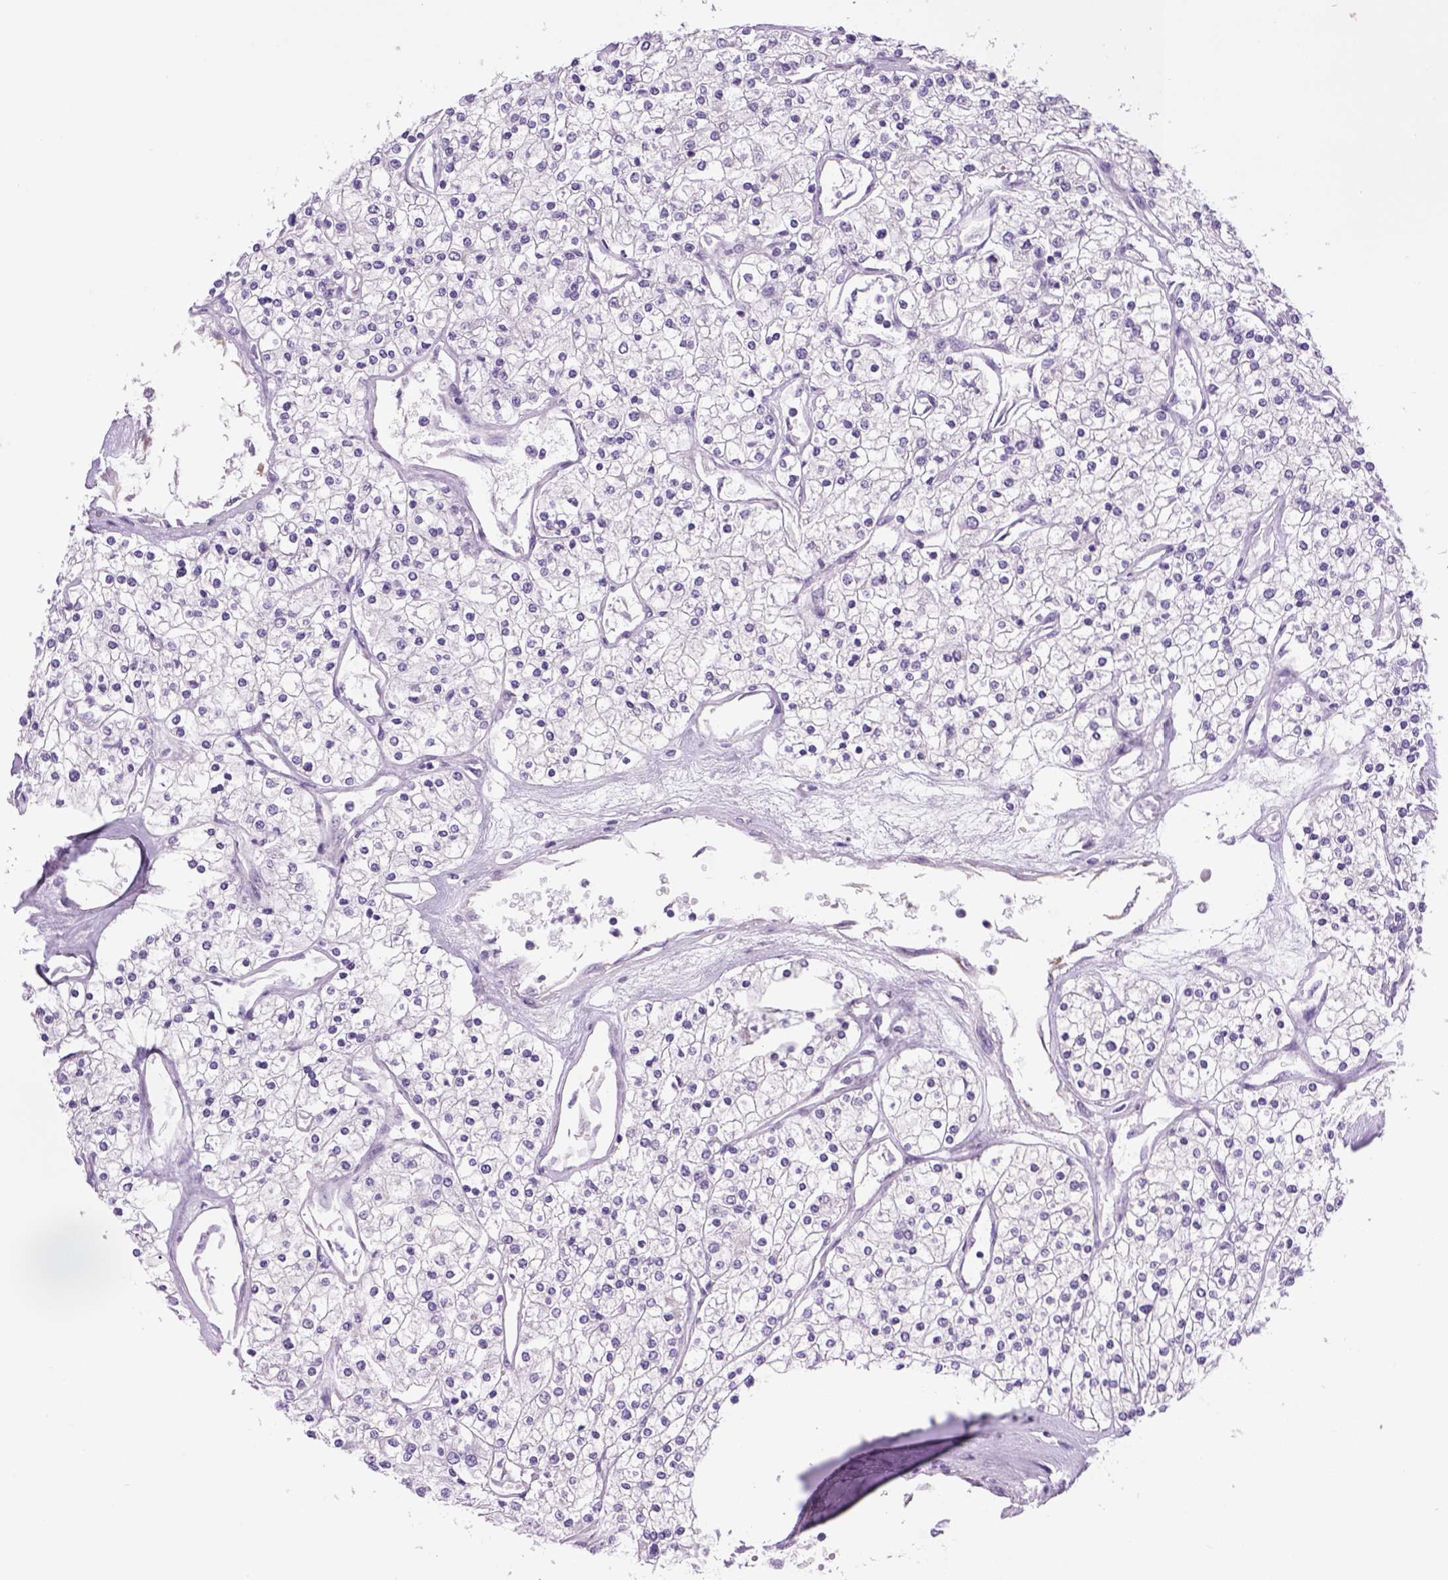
{"staining": {"intensity": "negative", "quantity": "none", "location": "none"}, "tissue": "renal cancer", "cell_type": "Tumor cells", "image_type": "cancer", "snomed": [{"axis": "morphology", "description": "Adenocarcinoma, NOS"}, {"axis": "topography", "description": "Kidney"}], "caption": "A histopathology image of renal cancer stained for a protein exhibits no brown staining in tumor cells.", "gene": "DBH", "patient": {"sex": "male", "age": 80}}